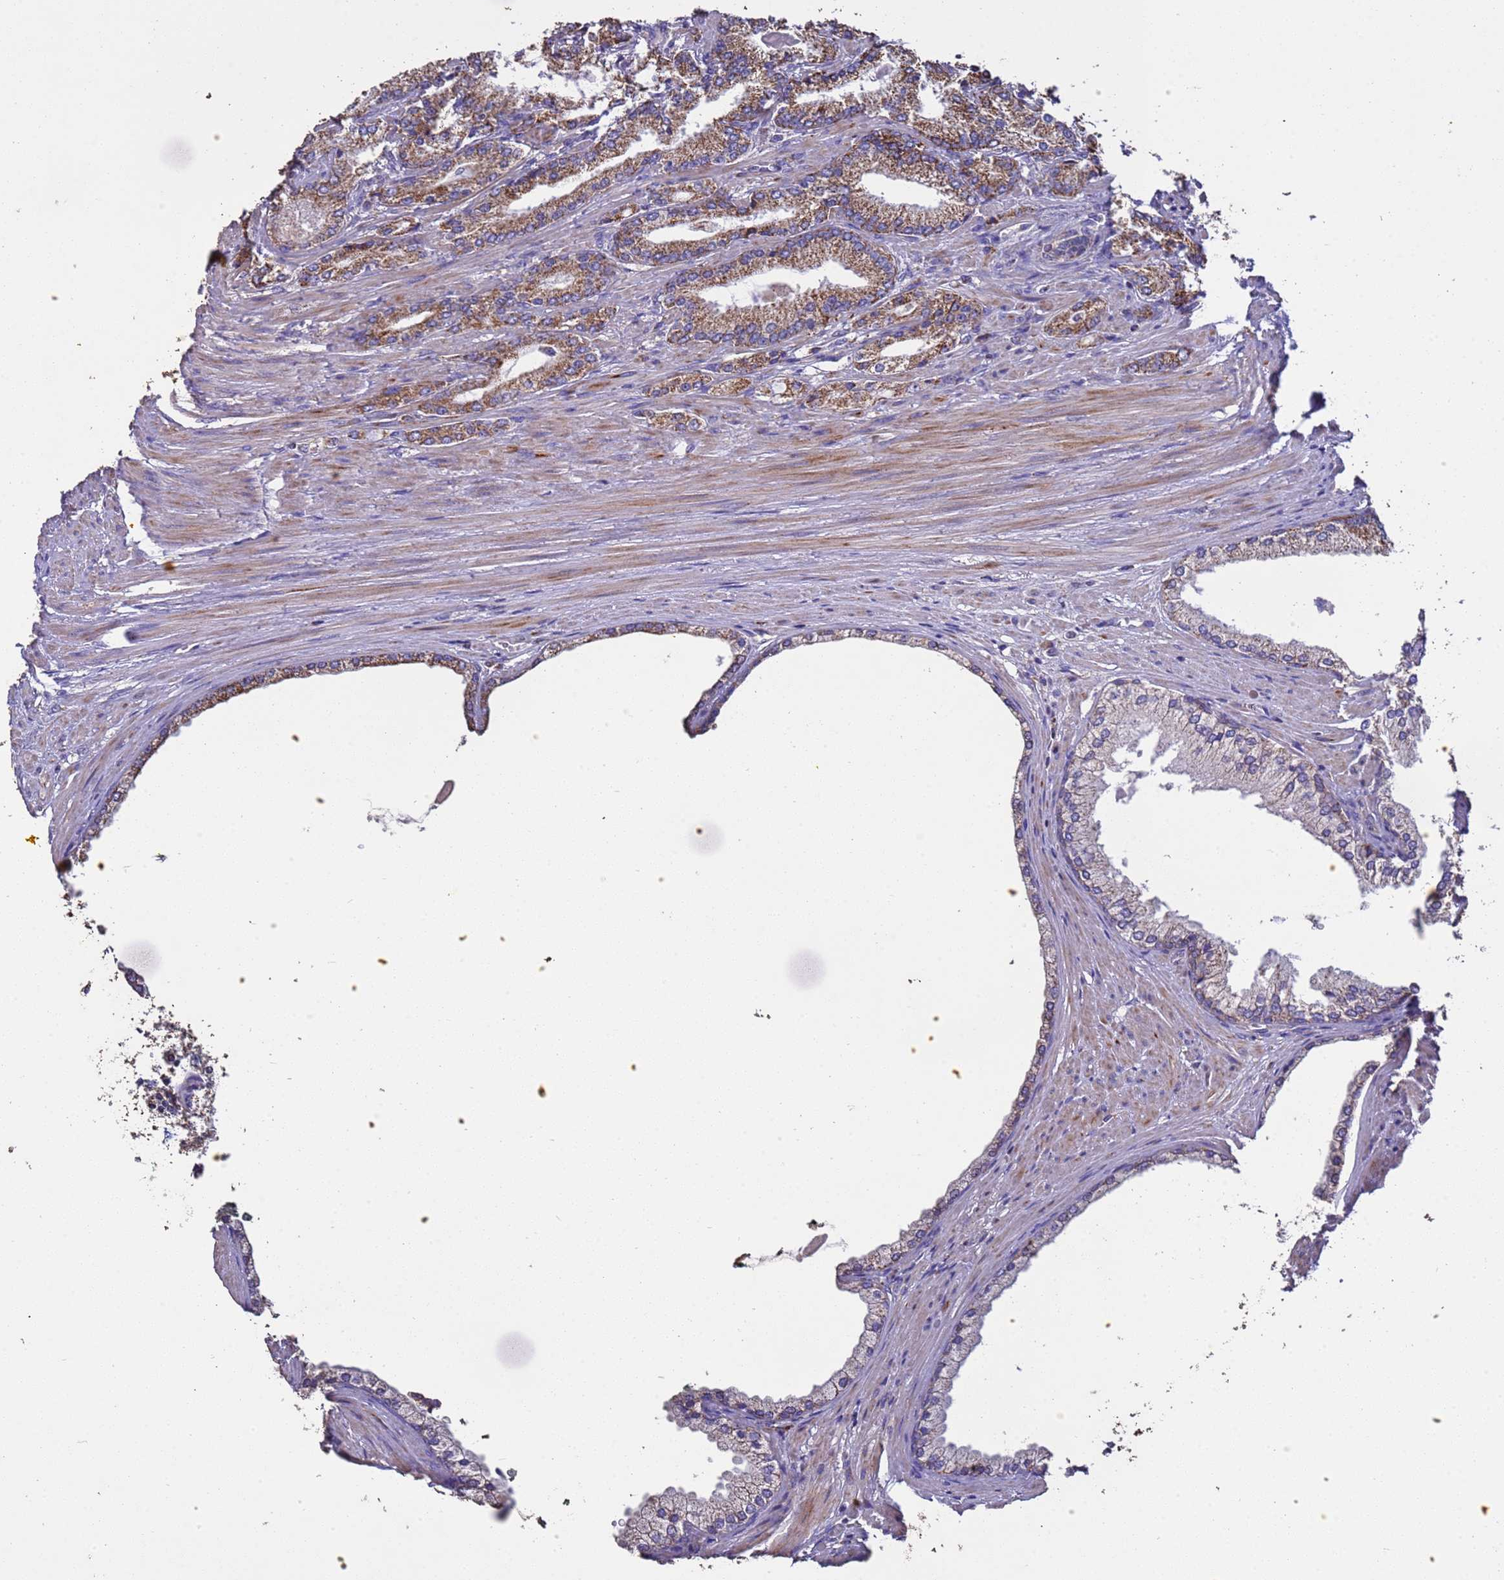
{"staining": {"intensity": "moderate", "quantity": ">75%", "location": "cytoplasmic/membranous"}, "tissue": "prostate cancer", "cell_type": "Tumor cells", "image_type": "cancer", "snomed": [{"axis": "morphology", "description": "Adenocarcinoma, High grade"}, {"axis": "topography", "description": "Prostate"}], "caption": "Brown immunohistochemical staining in human prostate high-grade adenocarcinoma exhibits moderate cytoplasmic/membranous positivity in about >75% of tumor cells.", "gene": "ZNFX1", "patient": {"sex": "male", "age": 66}}